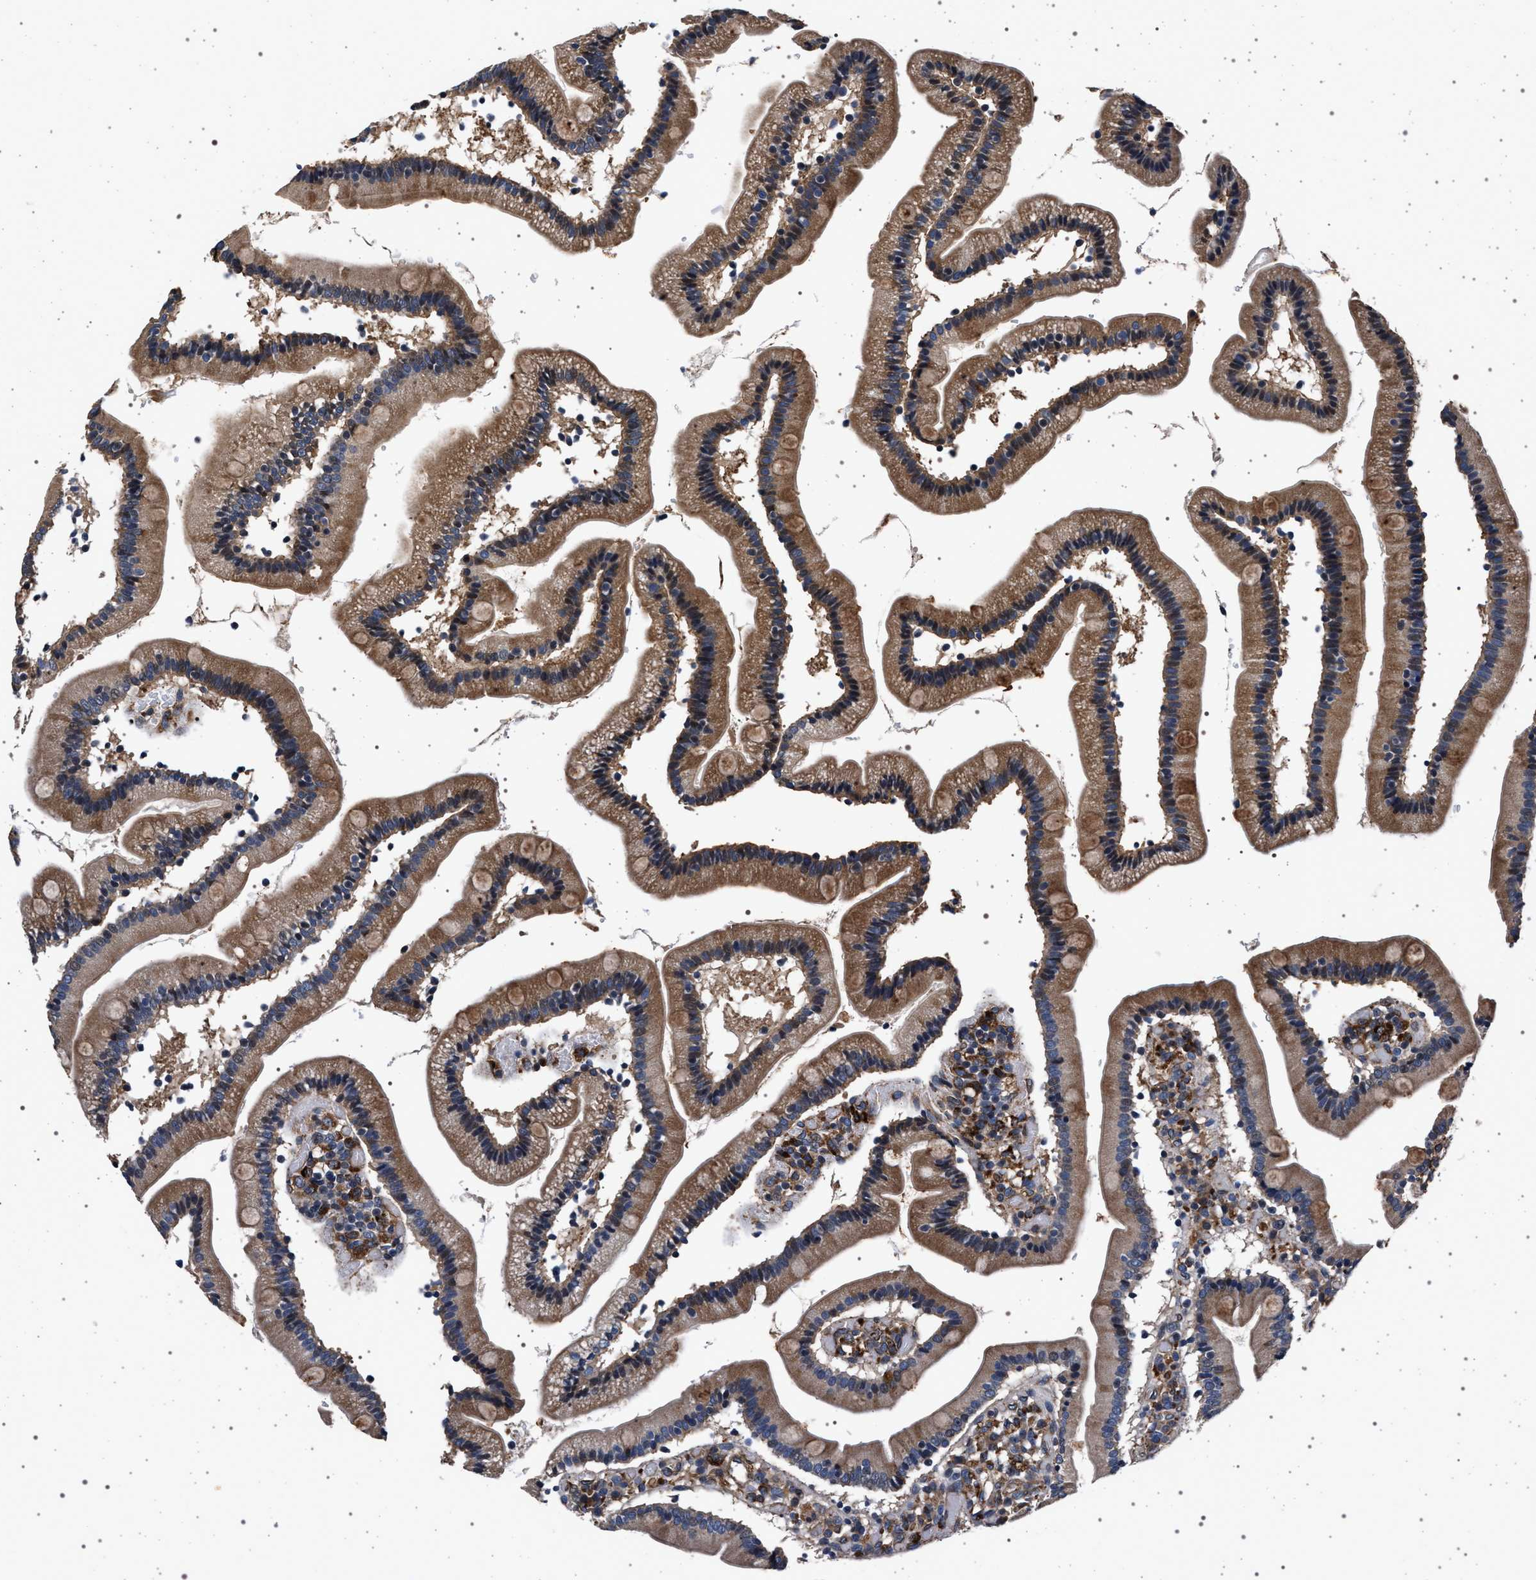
{"staining": {"intensity": "moderate", "quantity": ">75%", "location": "cytoplasmic/membranous"}, "tissue": "duodenum", "cell_type": "Glandular cells", "image_type": "normal", "snomed": [{"axis": "morphology", "description": "Normal tissue, NOS"}, {"axis": "topography", "description": "Duodenum"}], "caption": "DAB immunohistochemical staining of unremarkable duodenum demonstrates moderate cytoplasmic/membranous protein staining in about >75% of glandular cells. The protein is shown in brown color, while the nuclei are stained blue.", "gene": "KCNK6", "patient": {"sex": "male", "age": 66}}